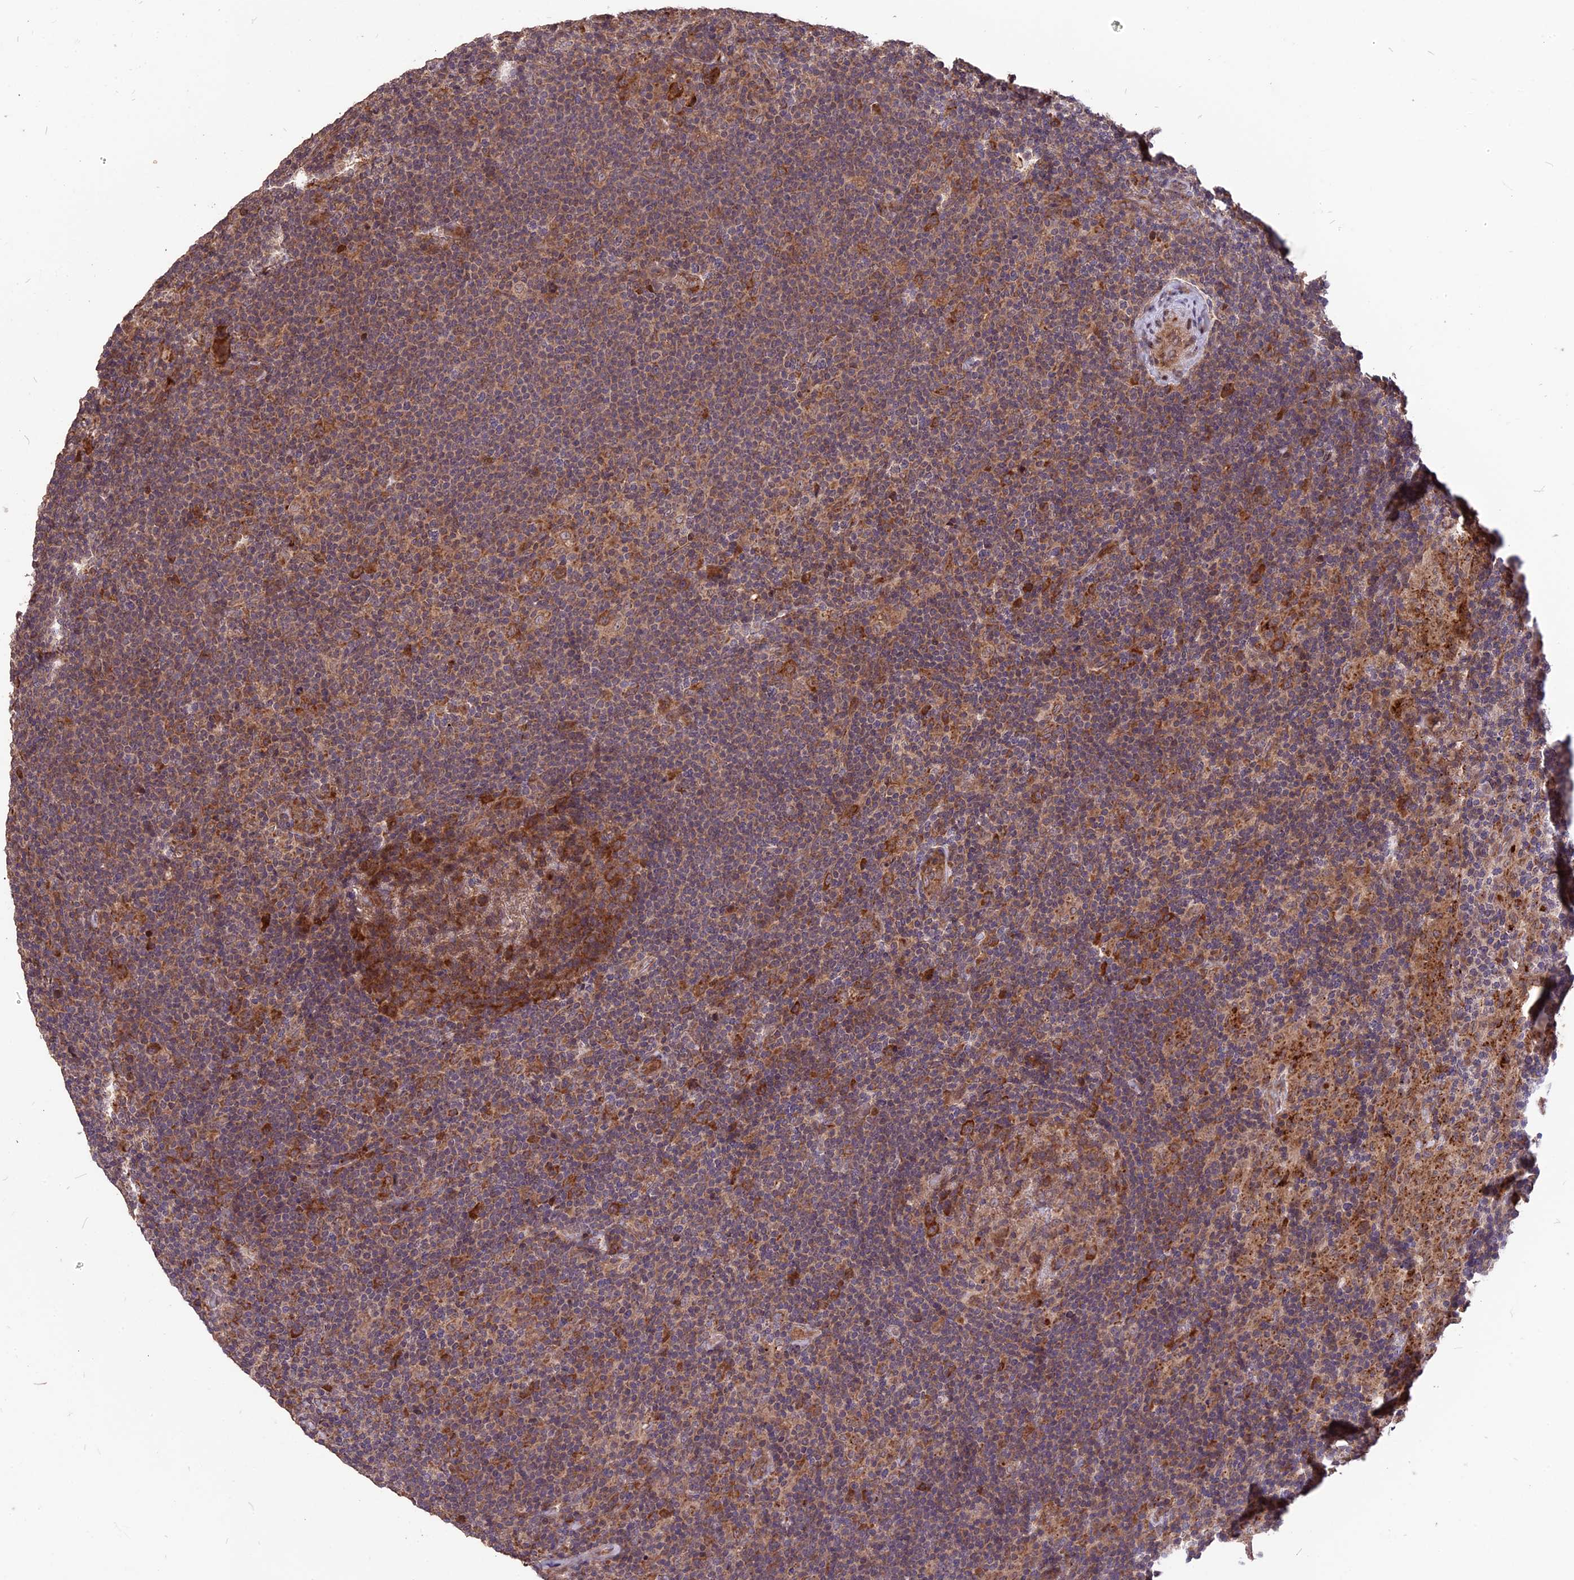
{"staining": {"intensity": "moderate", "quantity": ">75%", "location": "cytoplasmic/membranous"}, "tissue": "lymphoma", "cell_type": "Tumor cells", "image_type": "cancer", "snomed": [{"axis": "morphology", "description": "Hodgkin's disease, NOS"}, {"axis": "topography", "description": "Lymph node"}], "caption": "A brown stain labels moderate cytoplasmic/membranous positivity of a protein in human Hodgkin's disease tumor cells.", "gene": "ZNF598", "patient": {"sex": "female", "age": 57}}